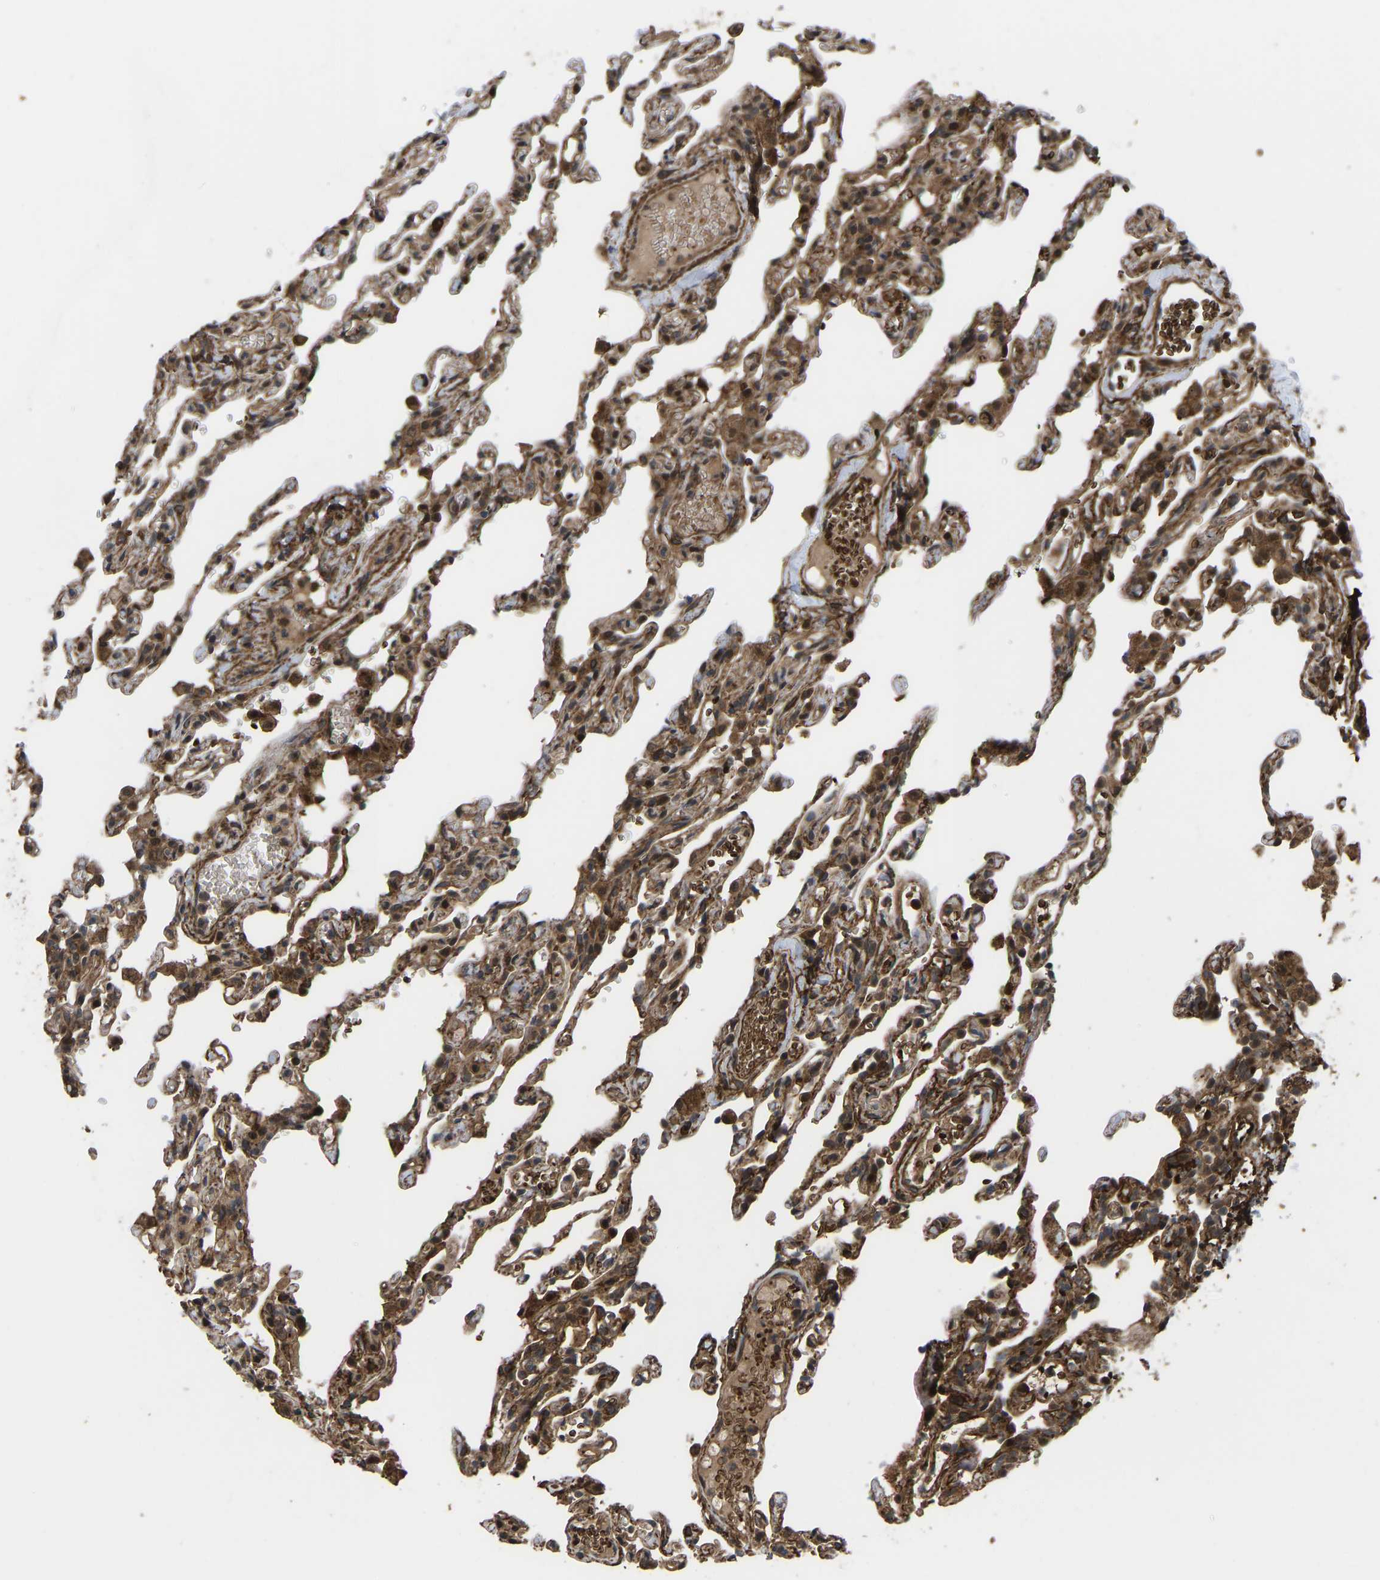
{"staining": {"intensity": "moderate", "quantity": ">75%", "location": "cytoplasmic/membranous,nuclear"}, "tissue": "lung", "cell_type": "Alveolar cells", "image_type": "normal", "snomed": [{"axis": "morphology", "description": "Normal tissue, NOS"}, {"axis": "topography", "description": "Lung"}], "caption": "Benign lung exhibits moderate cytoplasmic/membranous,nuclear expression in about >75% of alveolar cells, visualized by immunohistochemistry.", "gene": "CYP7B1", "patient": {"sex": "male", "age": 21}}